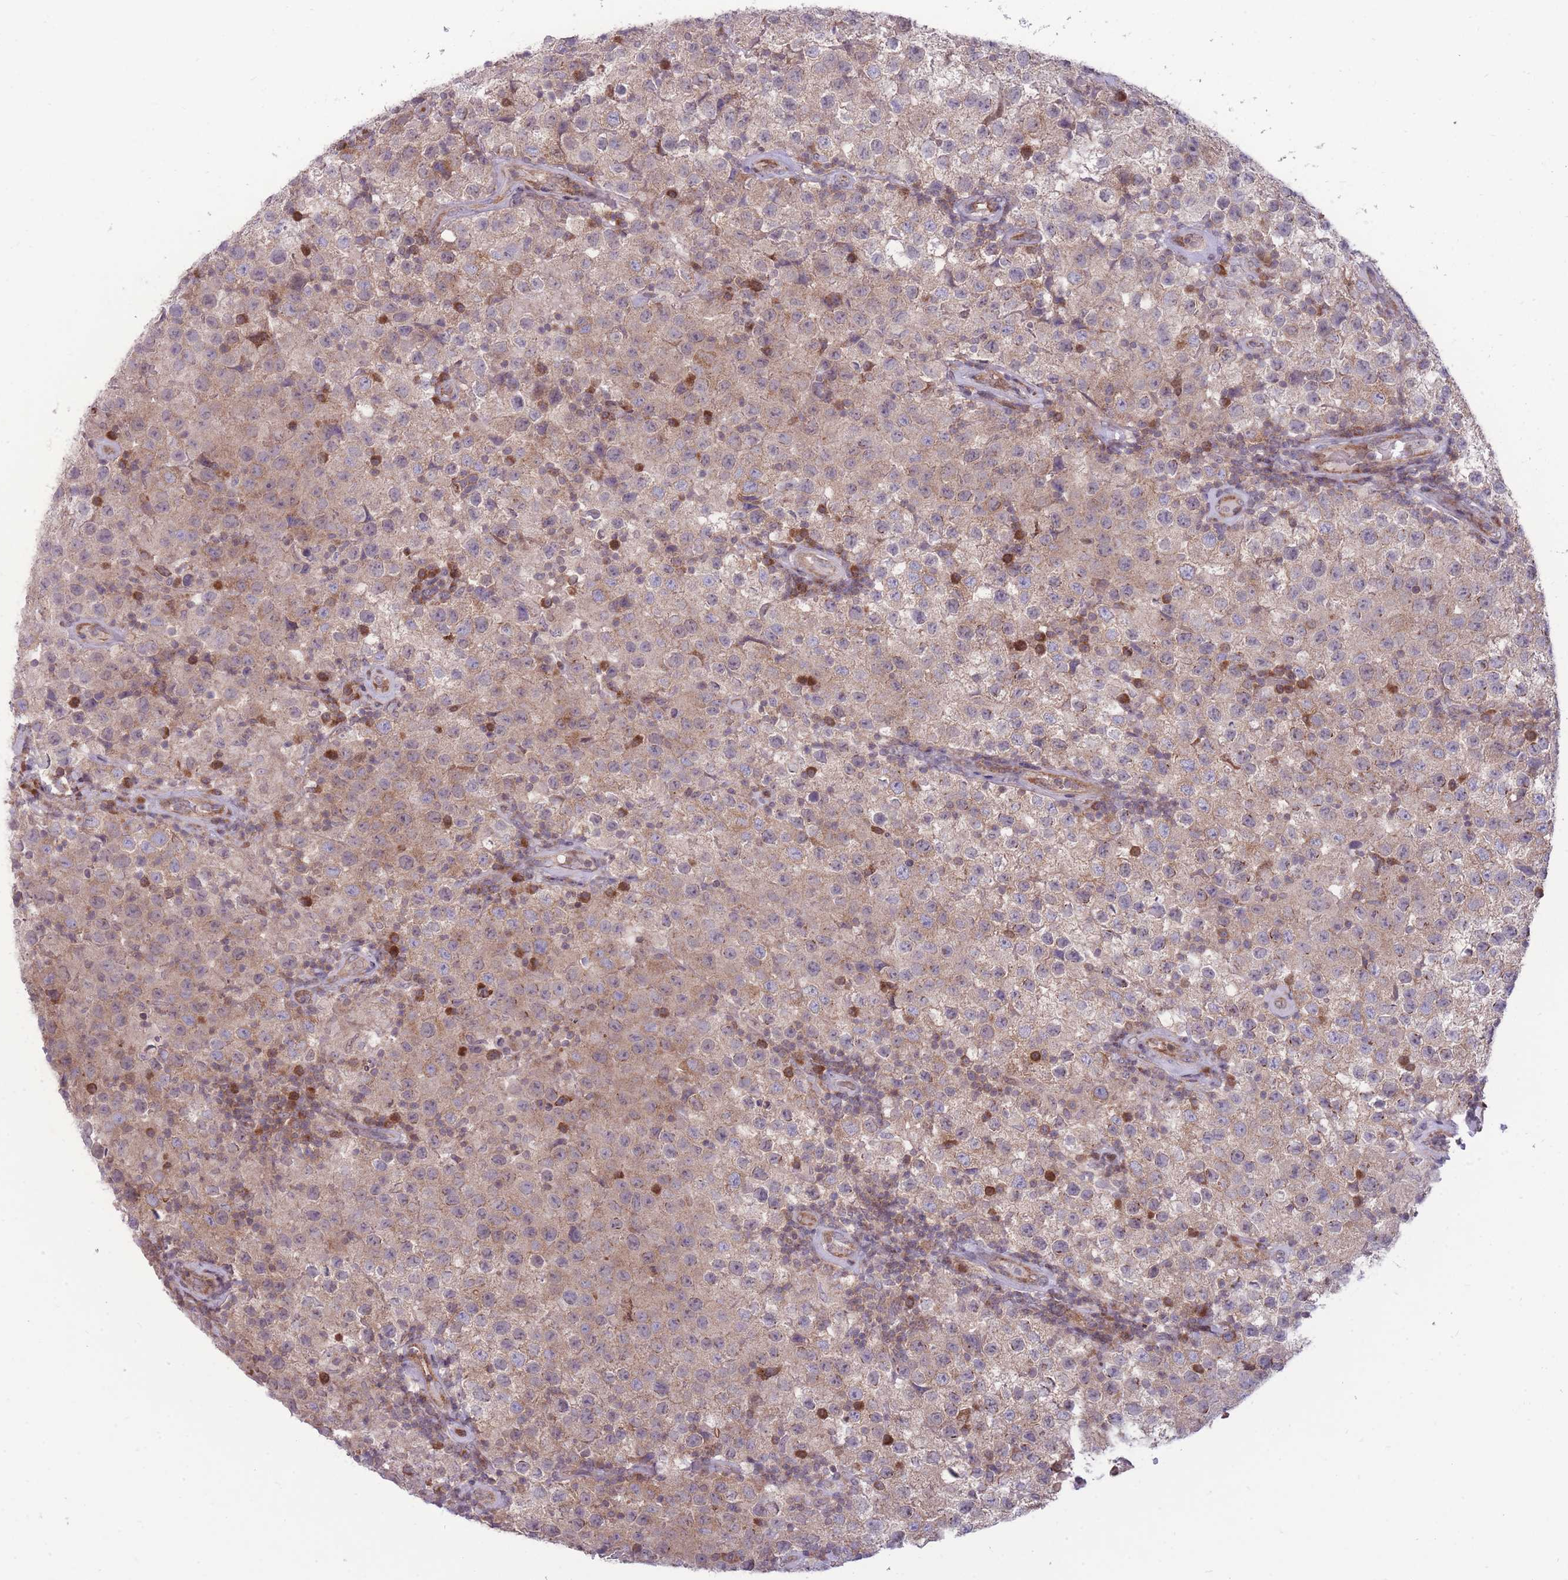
{"staining": {"intensity": "weak", "quantity": ">75%", "location": "cytoplasmic/membranous"}, "tissue": "testis cancer", "cell_type": "Tumor cells", "image_type": "cancer", "snomed": [{"axis": "morphology", "description": "Seminoma, NOS"}, {"axis": "morphology", "description": "Carcinoma, Embryonal, NOS"}, {"axis": "topography", "description": "Testis"}], "caption": "Protein expression analysis of embryonal carcinoma (testis) demonstrates weak cytoplasmic/membranous positivity in about >75% of tumor cells.", "gene": "RIC8A", "patient": {"sex": "male", "age": 41}}